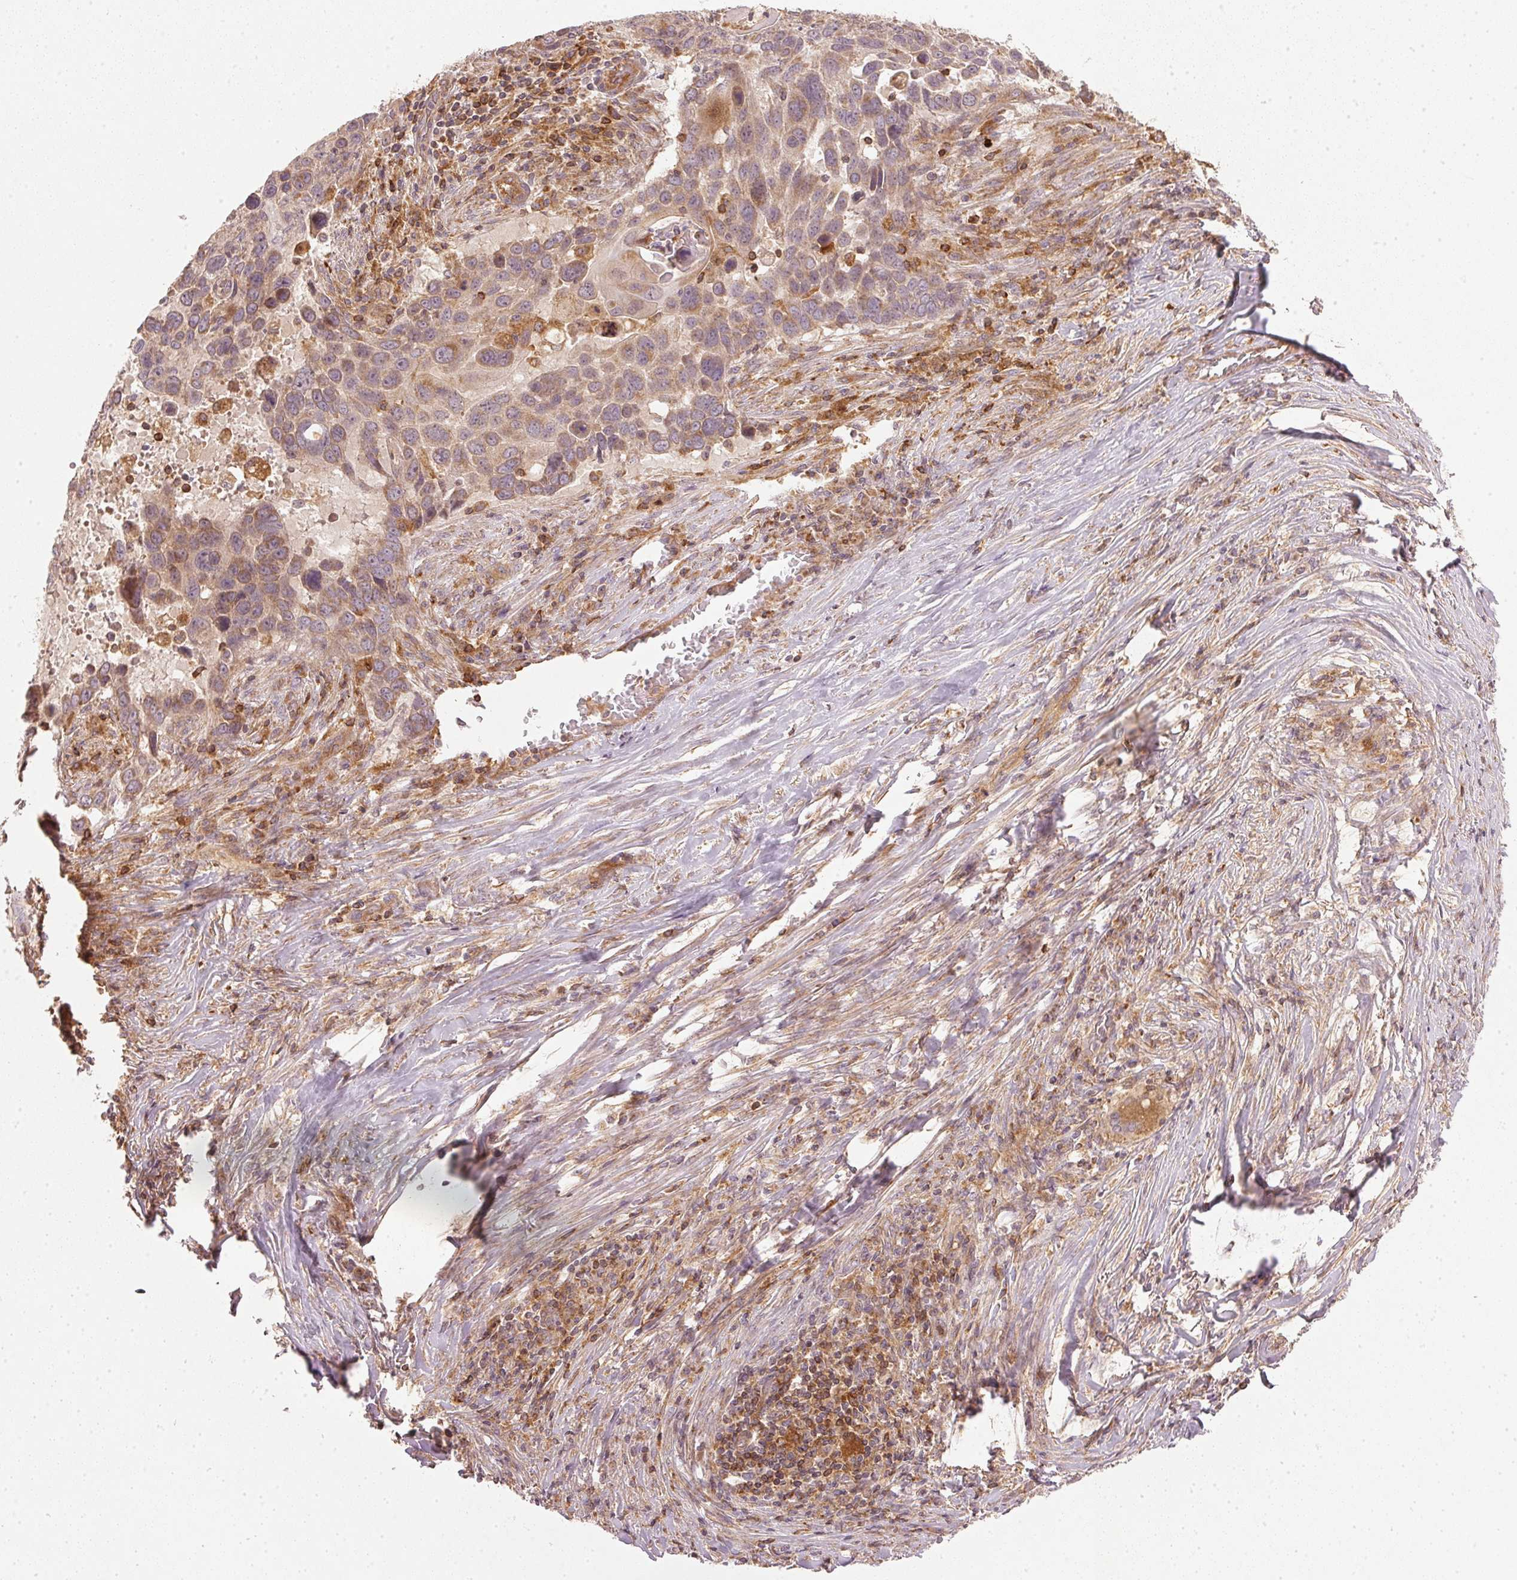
{"staining": {"intensity": "weak", "quantity": "<25%", "location": "cytoplasmic/membranous"}, "tissue": "lung cancer", "cell_type": "Tumor cells", "image_type": "cancer", "snomed": [{"axis": "morphology", "description": "Squamous cell carcinoma, NOS"}, {"axis": "topography", "description": "Lung"}], "caption": "Immunohistochemical staining of squamous cell carcinoma (lung) shows no significant staining in tumor cells.", "gene": "NADK2", "patient": {"sex": "male", "age": 68}}